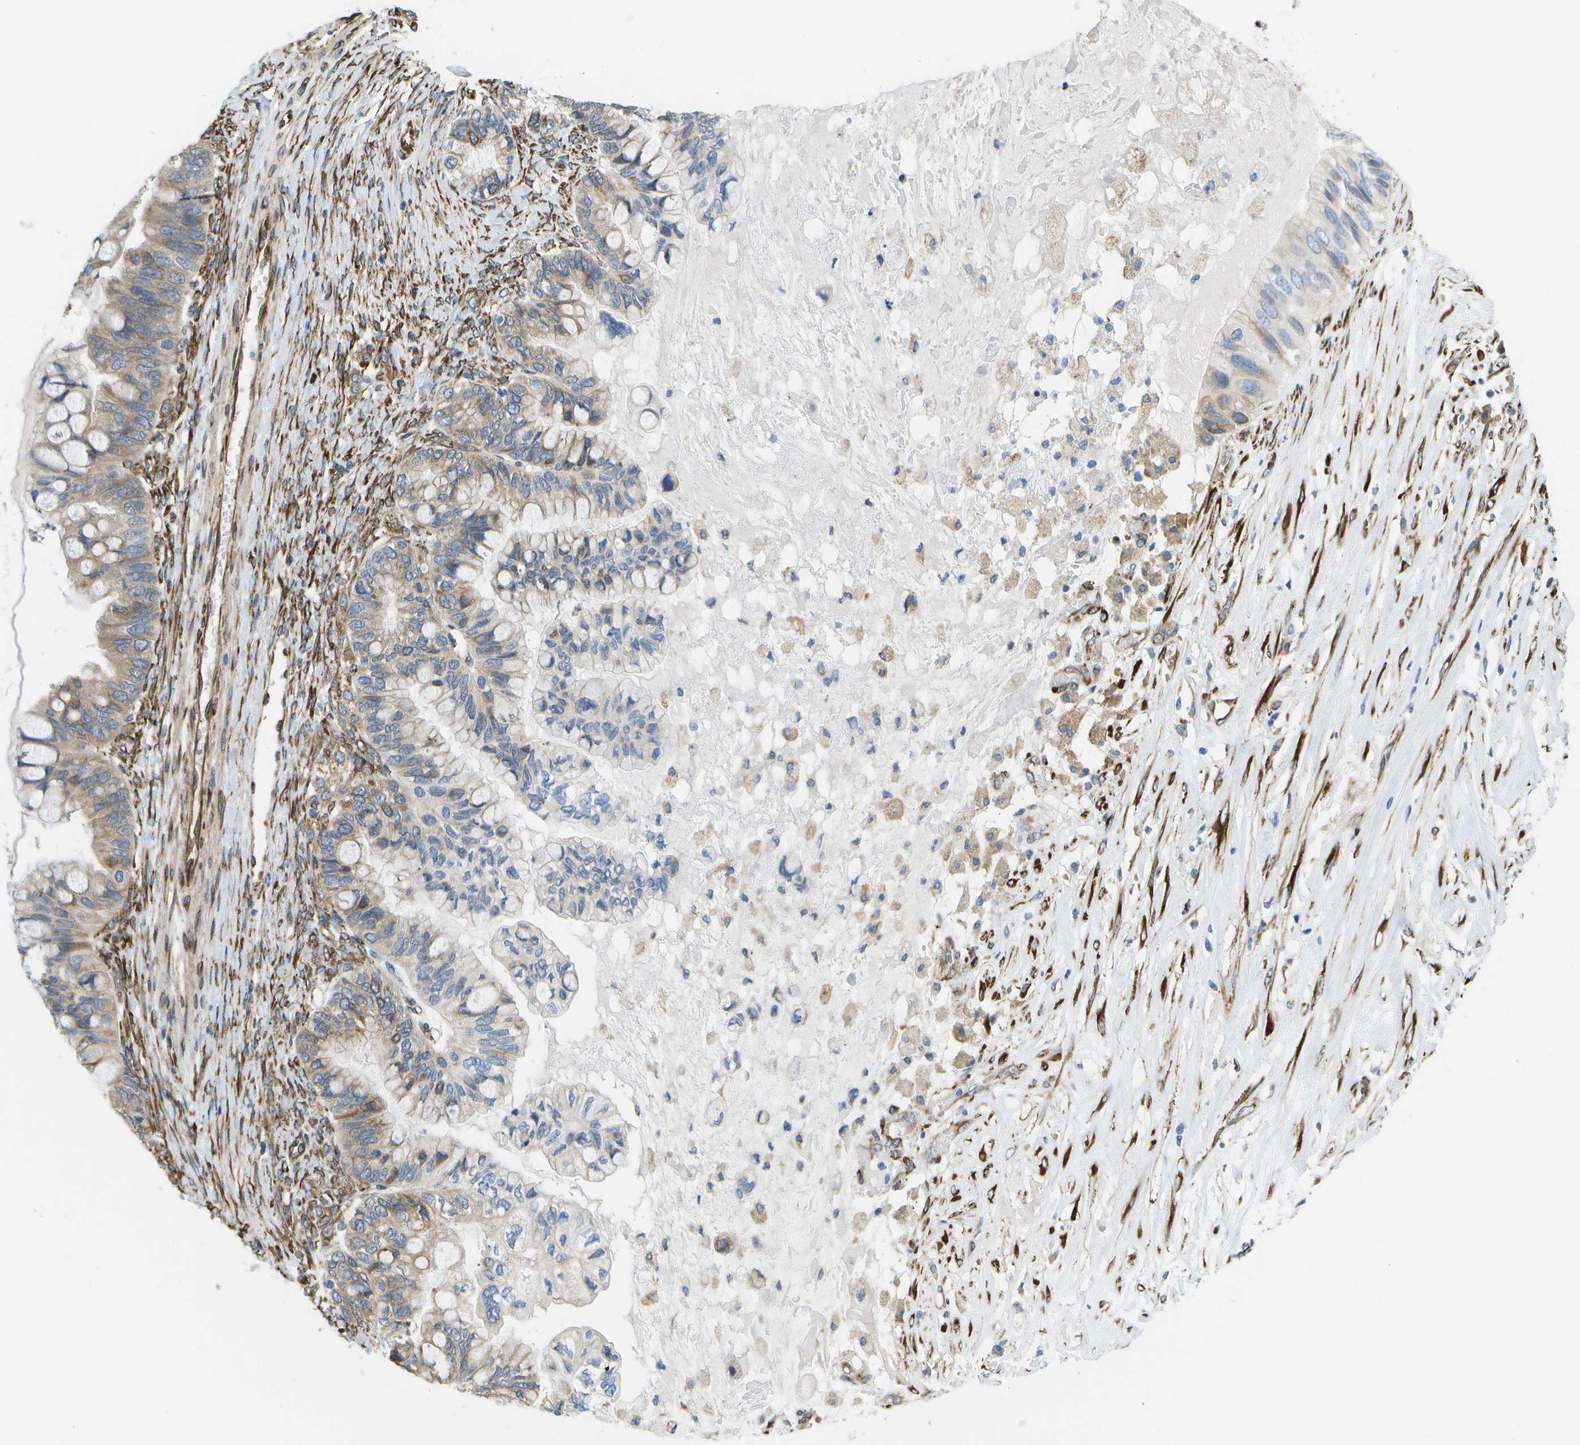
{"staining": {"intensity": "moderate", "quantity": "25%-75%", "location": "cytoplasmic/membranous"}, "tissue": "ovarian cancer", "cell_type": "Tumor cells", "image_type": "cancer", "snomed": [{"axis": "morphology", "description": "Cystadenocarcinoma, mucinous, NOS"}, {"axis": "topography", "description": "Ovary"}], "caption": "Ovarian cancer tissue exhibits moderate cytoplasmic/membranous positivity in approximately 25%-75% of tumor cells, visualized by immunohistochemistry.", "gene": "ZDHHC17", "patient": {"sex": "female", "age": 80}}